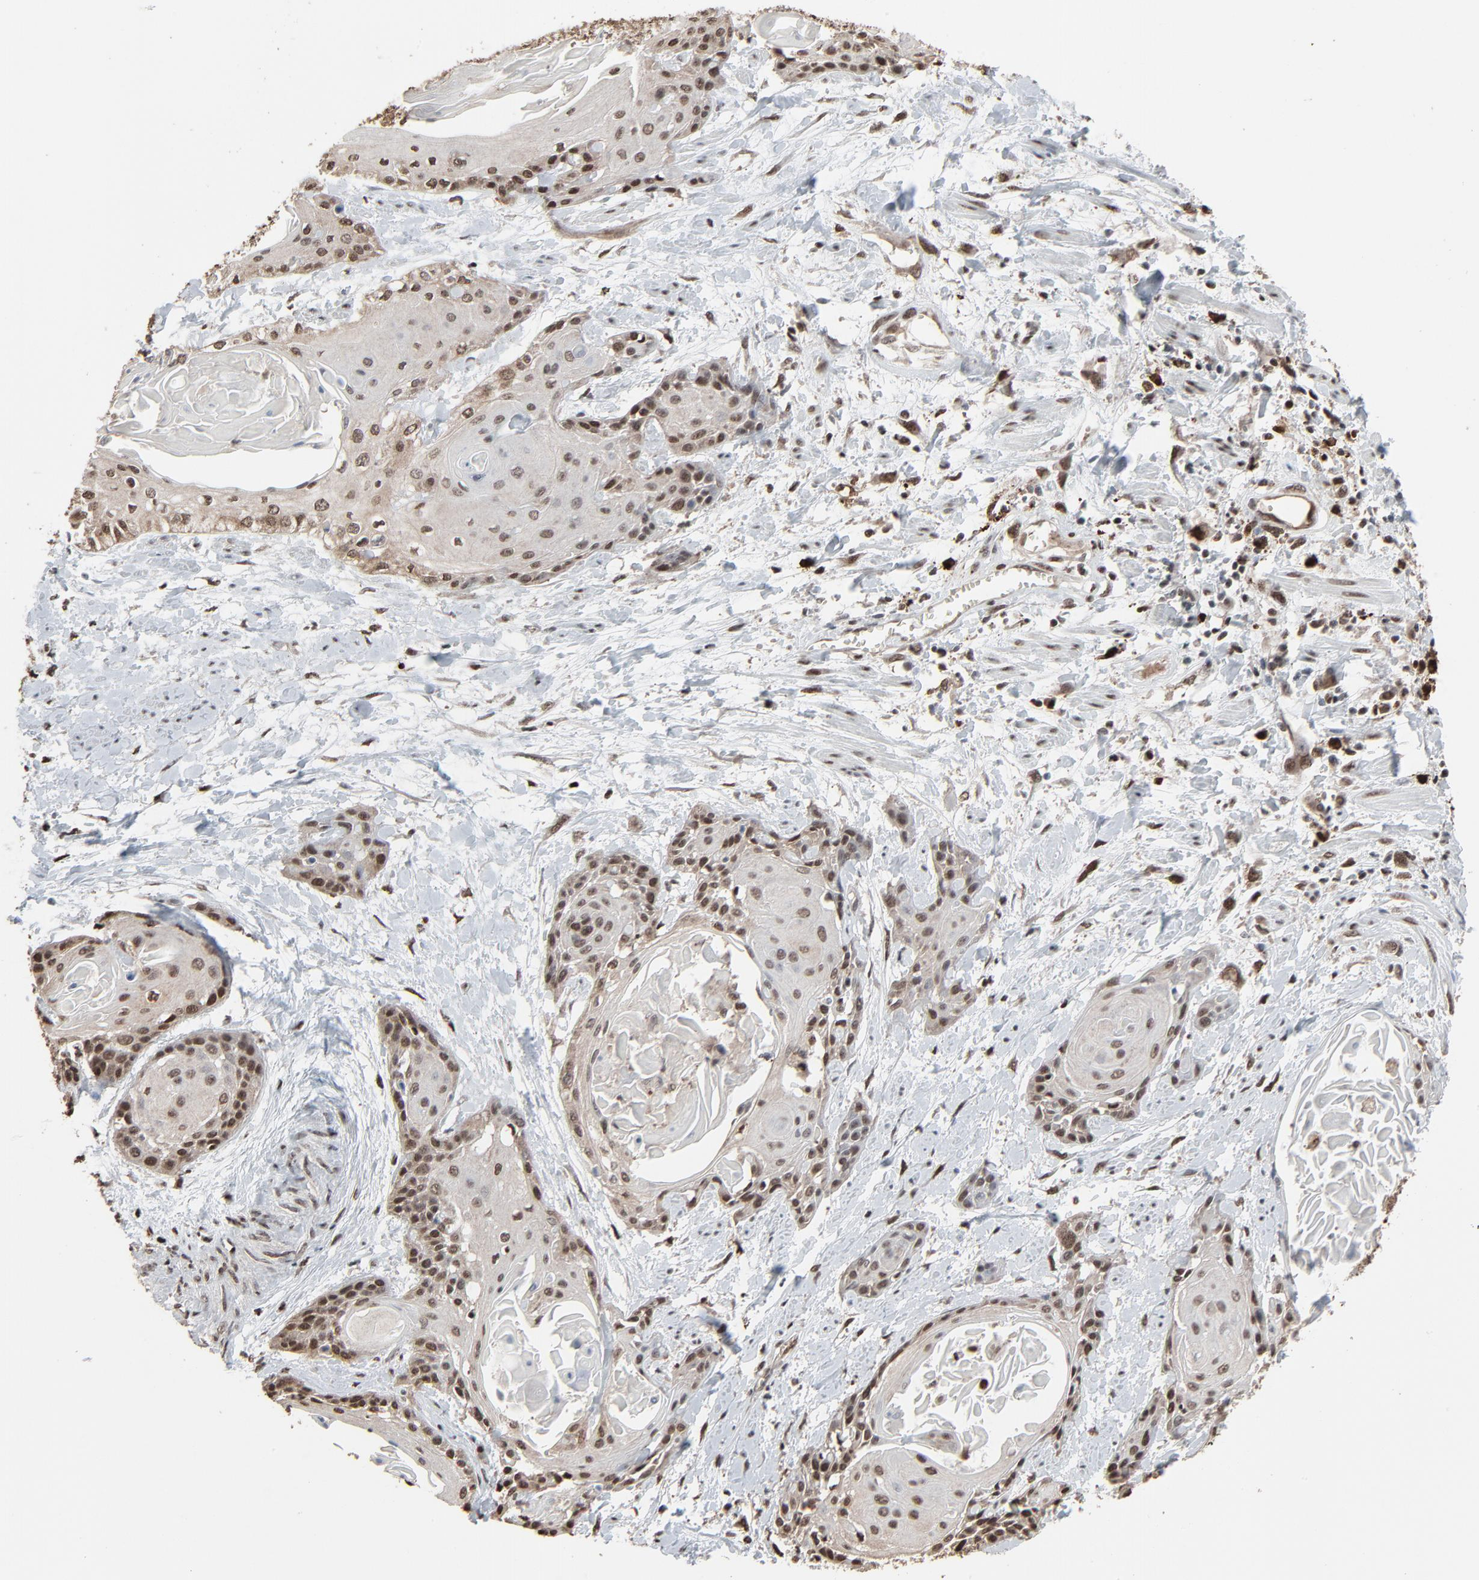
{"staining": {"intensity": "strong", "quantity": ">75%", "location": "cytoplasmic/membranous,nuclear"}, "tissue": "cervical cancer", "cell_type": "Tumor cells", "image_type": "cancer", "snomed": [{"axis": "morphology", "description": "Squamous cell carcinoma, NOS"}, {"axis": "topography", "description": "Cervix"}], "caption": "Tumor cells demonstrate high levels of strong cytoplasmic/membranous and nuclear staining in about >75% of cells in squamous cell carcinoma (cervical). (brown staining indicates protein expression, while blue staining denotes nuclei).", "gene": "MEIS2", "patient": {"sex": "female", "age": 57}}